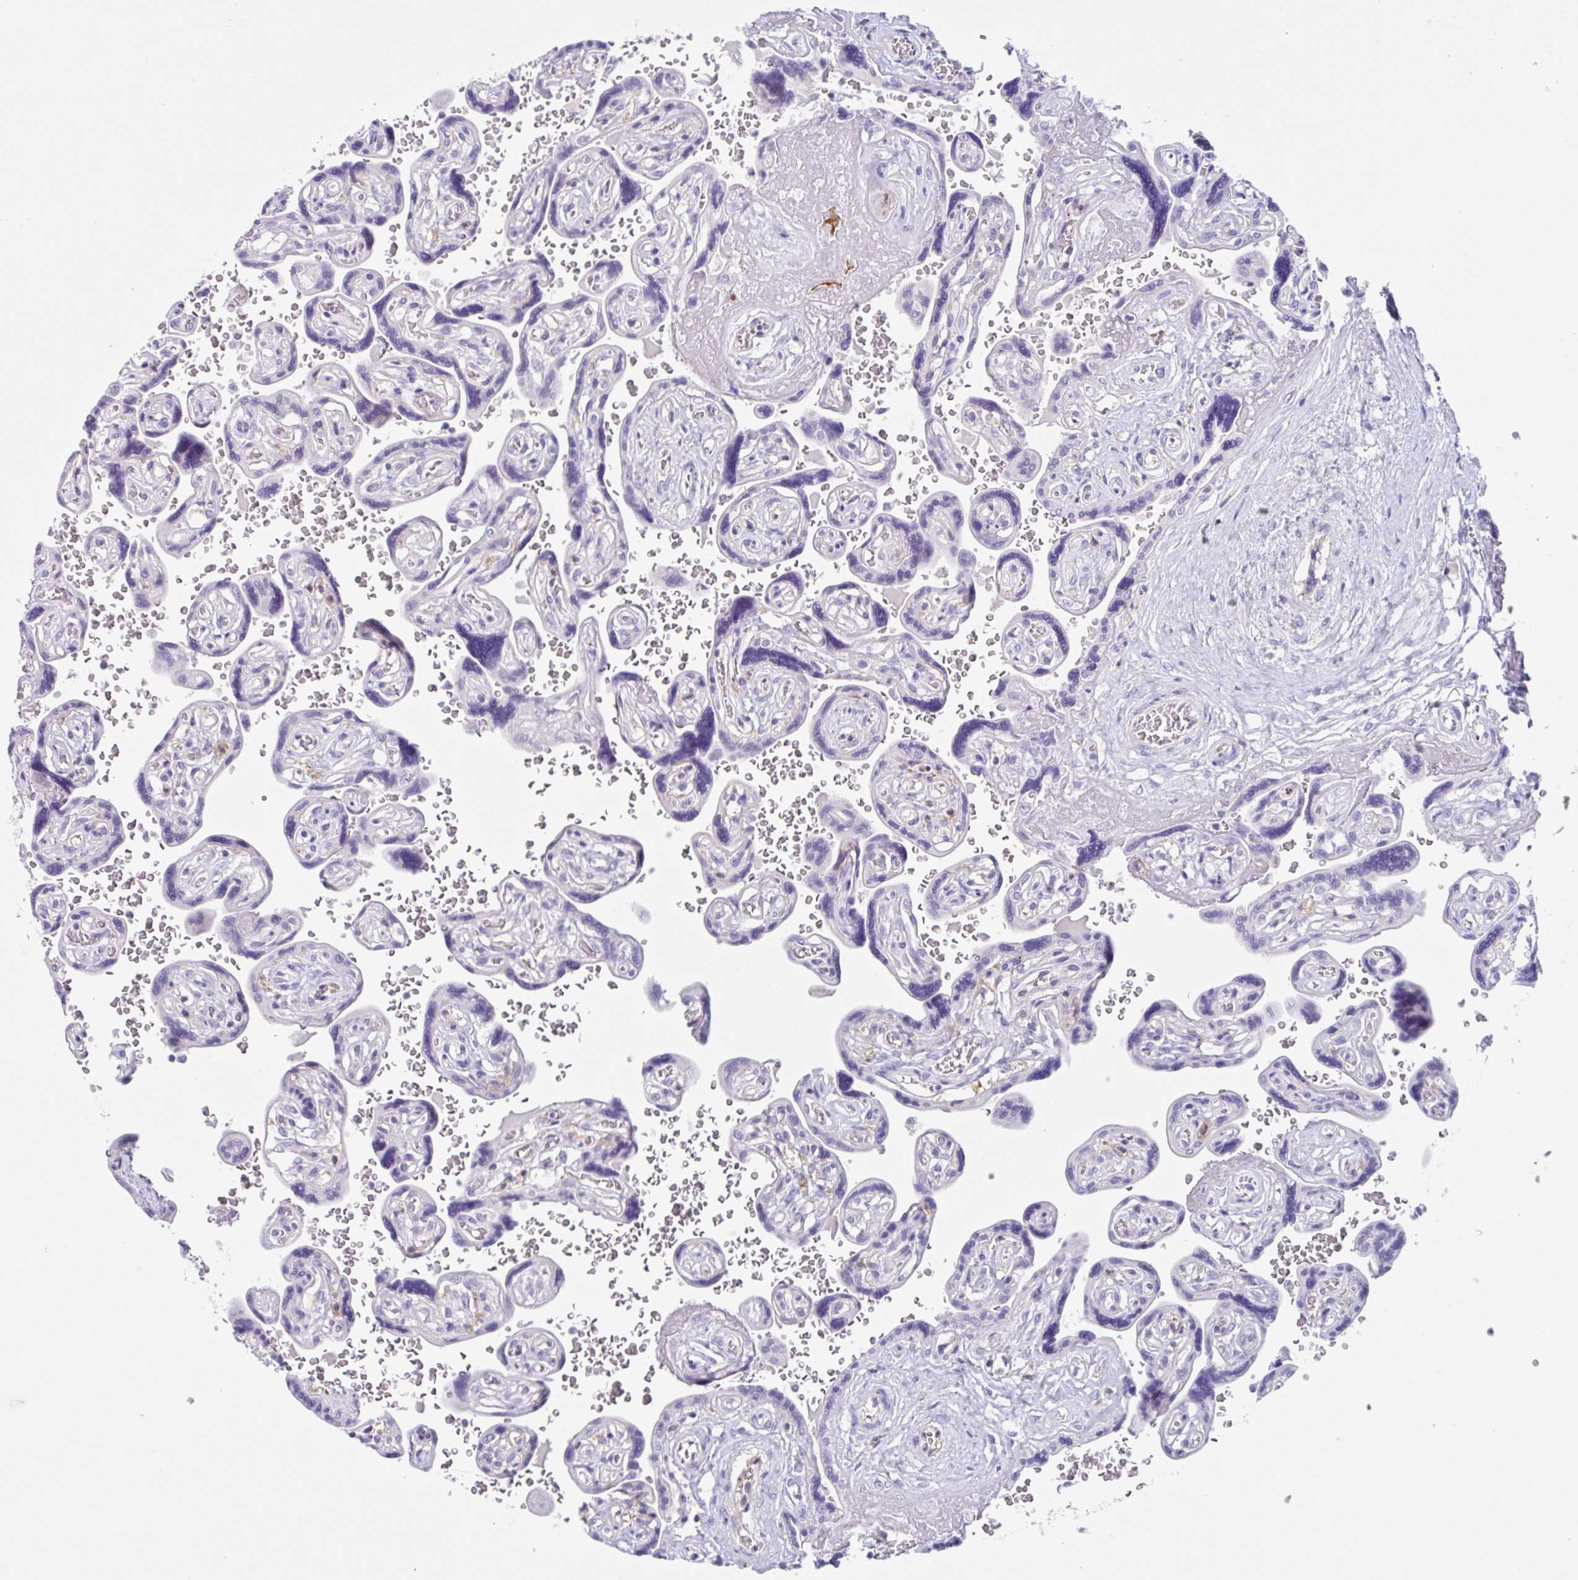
{"staining": {"intensity": "negative", "quantity": "none", "location": "none"}, "tissue": "placenta", "cell_type": "Trophoblastic cells", "image_type": "normal", "snomed": [{"axis": "morphology", "description": "Normal tissue, NOS"}, {"axis": "topography", "description": "Placenta"}], "caption": "A photomicrograph of human placenta is negative for staining in trophoblastic cells.", "gene": "EHD4", "patient": {"sex": "female", "age": 32}}